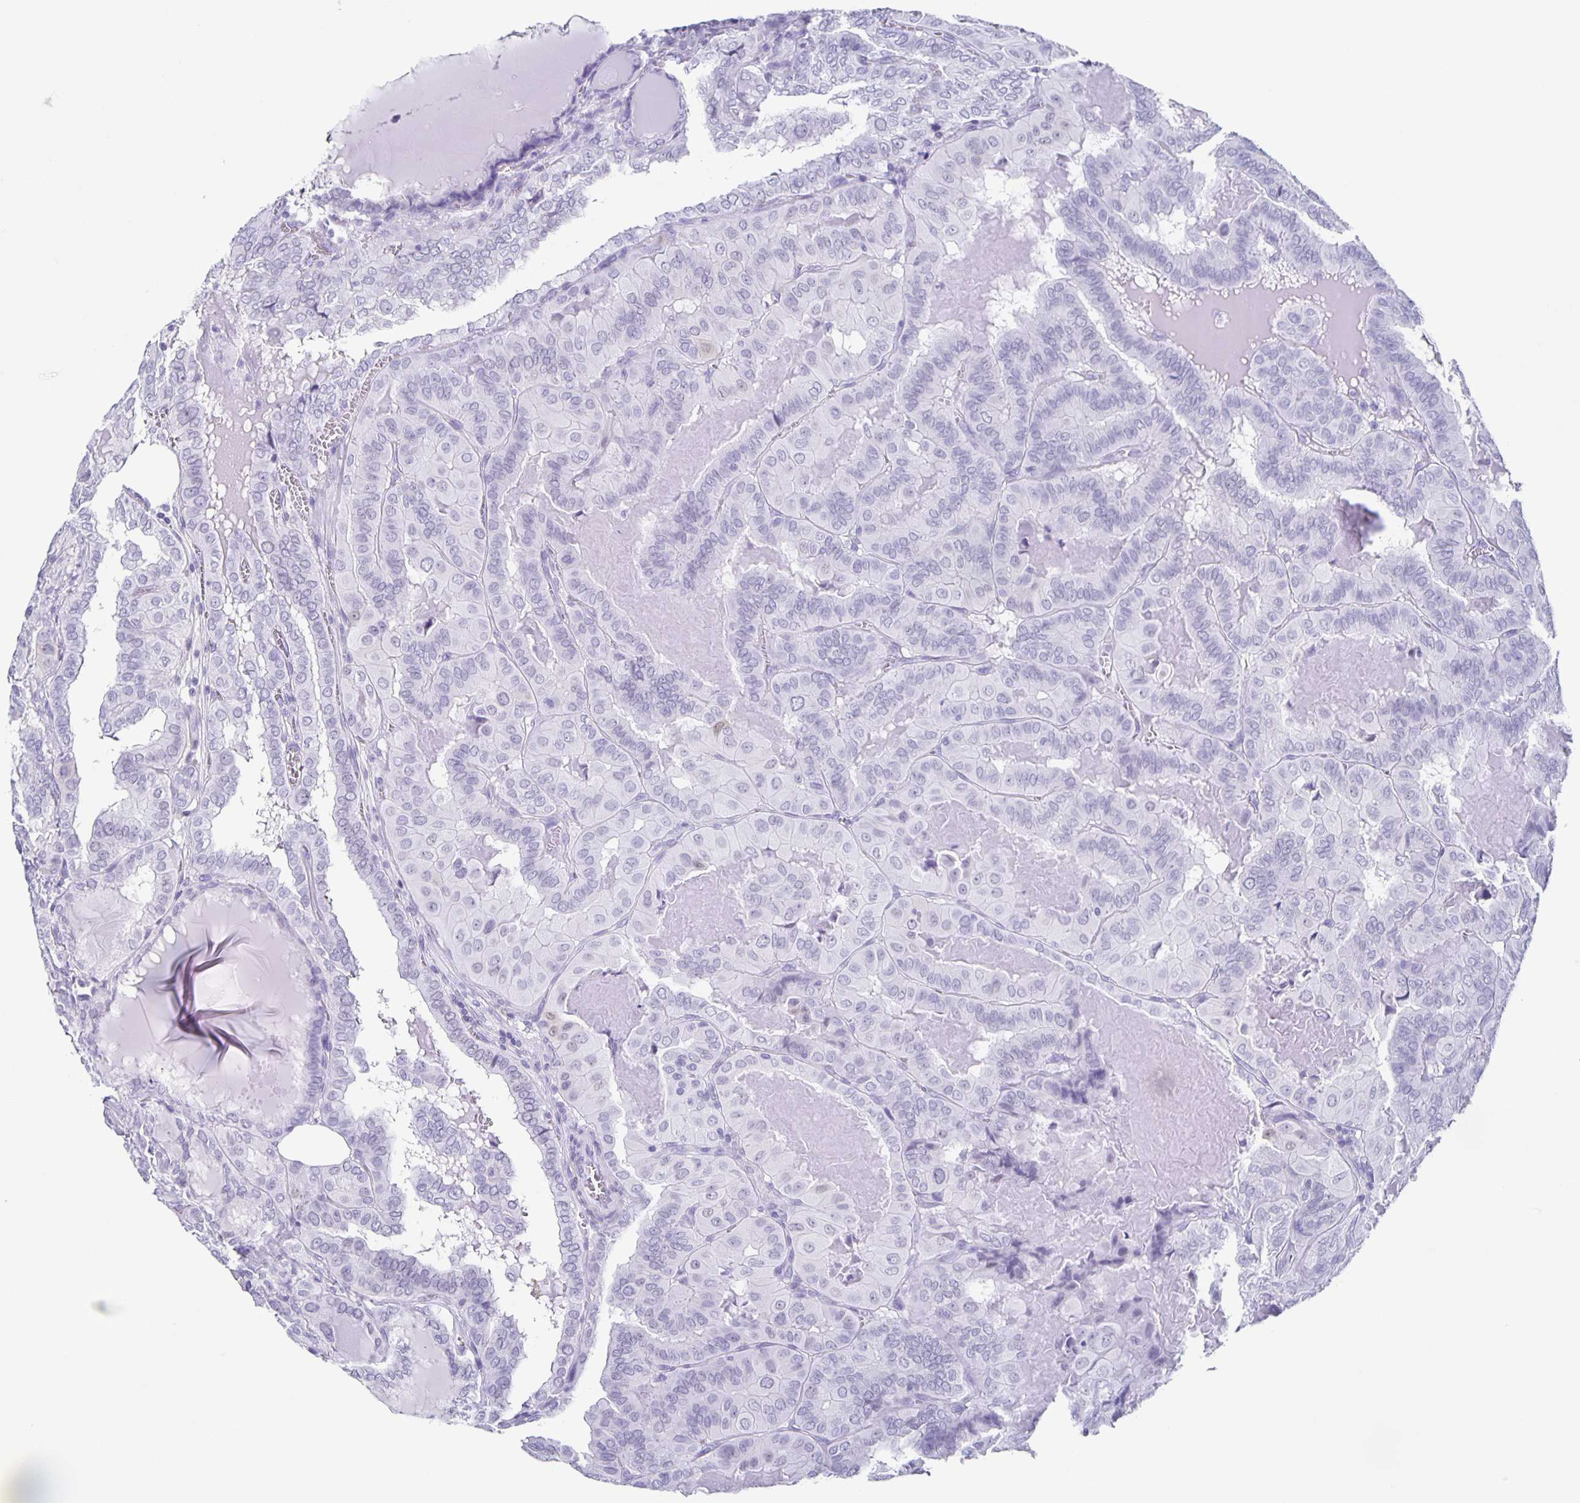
{"staining": {"intensity": "negative", "quantity": "none", "location": "none"}, "tissue": "thyroid cancer", "cell_type": "Tumor cells", "image_type": "cancer", "snomed": [{"axis": "morphology", "description": "Papillary adenocarcinoma, NOS"}, {"axis": "topography", "description": "Thyroid gland"}], "caption": "High power microscopy micrograph of an immunohistochemistry (IHC) histopathology image of thyroid cancer (papillary adenocarcinoma), revealing no significant expression in tumor cells.", "gene": "TPPP", "patient": {"sex": "female", "age": 46}}